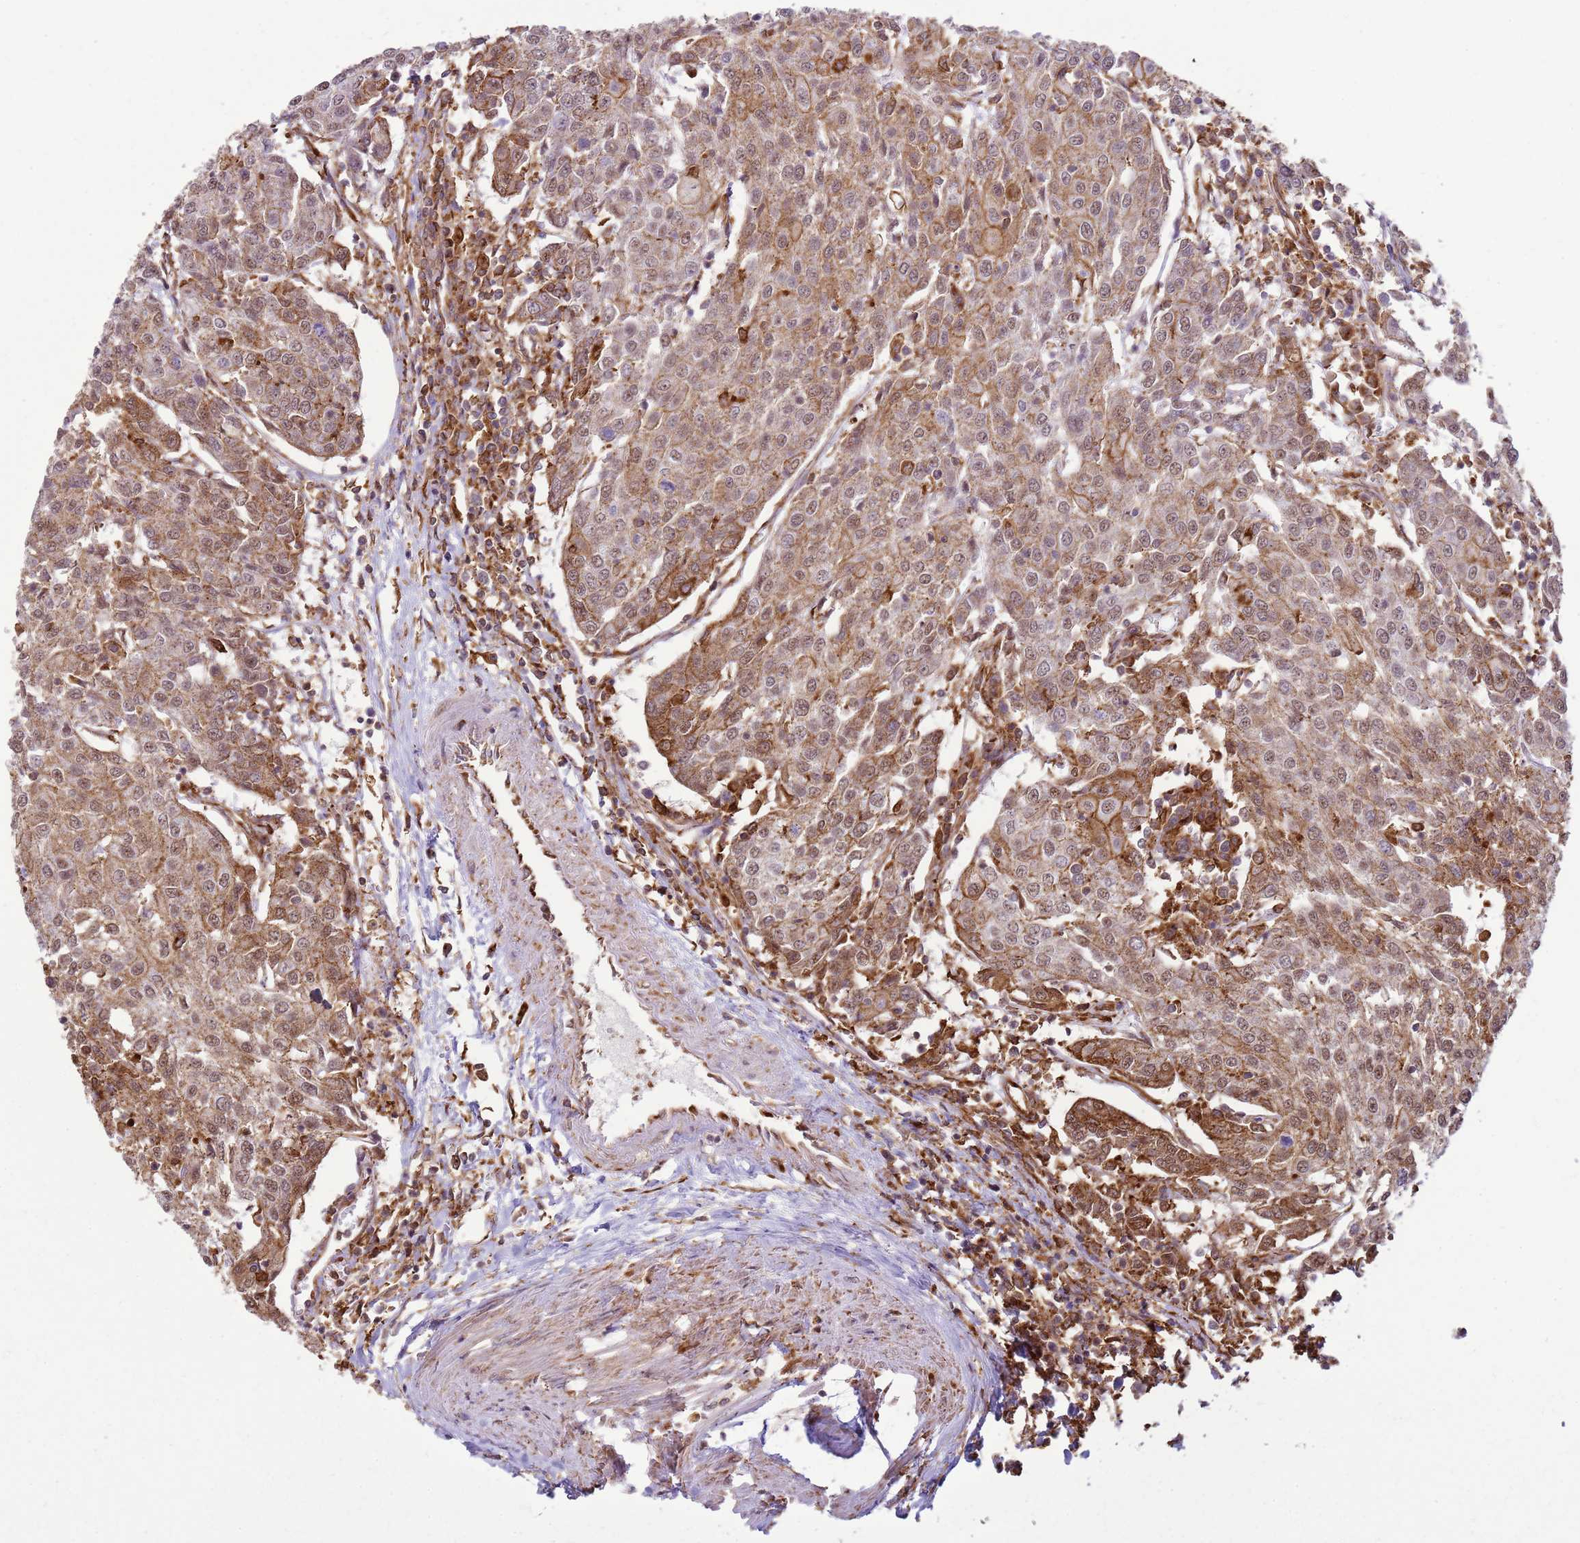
{"staining": {"intensity": "moderate", "quantity": ">75%", "location": "cytoplasmic/membranous"}, "tissue": "urothelial cancer", "cell_type": "Tumor cells", "image_type": "cancer", "snomed": [{"axis": "morphology", "description": "Urothelial carcinoma, High grade"}, {"axis": "topography", "description": "Urinary bladder"}], "caption": "IHC of urothelial carcinoma (high-grade) shows medium levels of moderate cytoplasmic/membranous staining in about >75% of tumor cells.", "gene": "GABRE", "patient": {"sex": "female", "age": 85}}